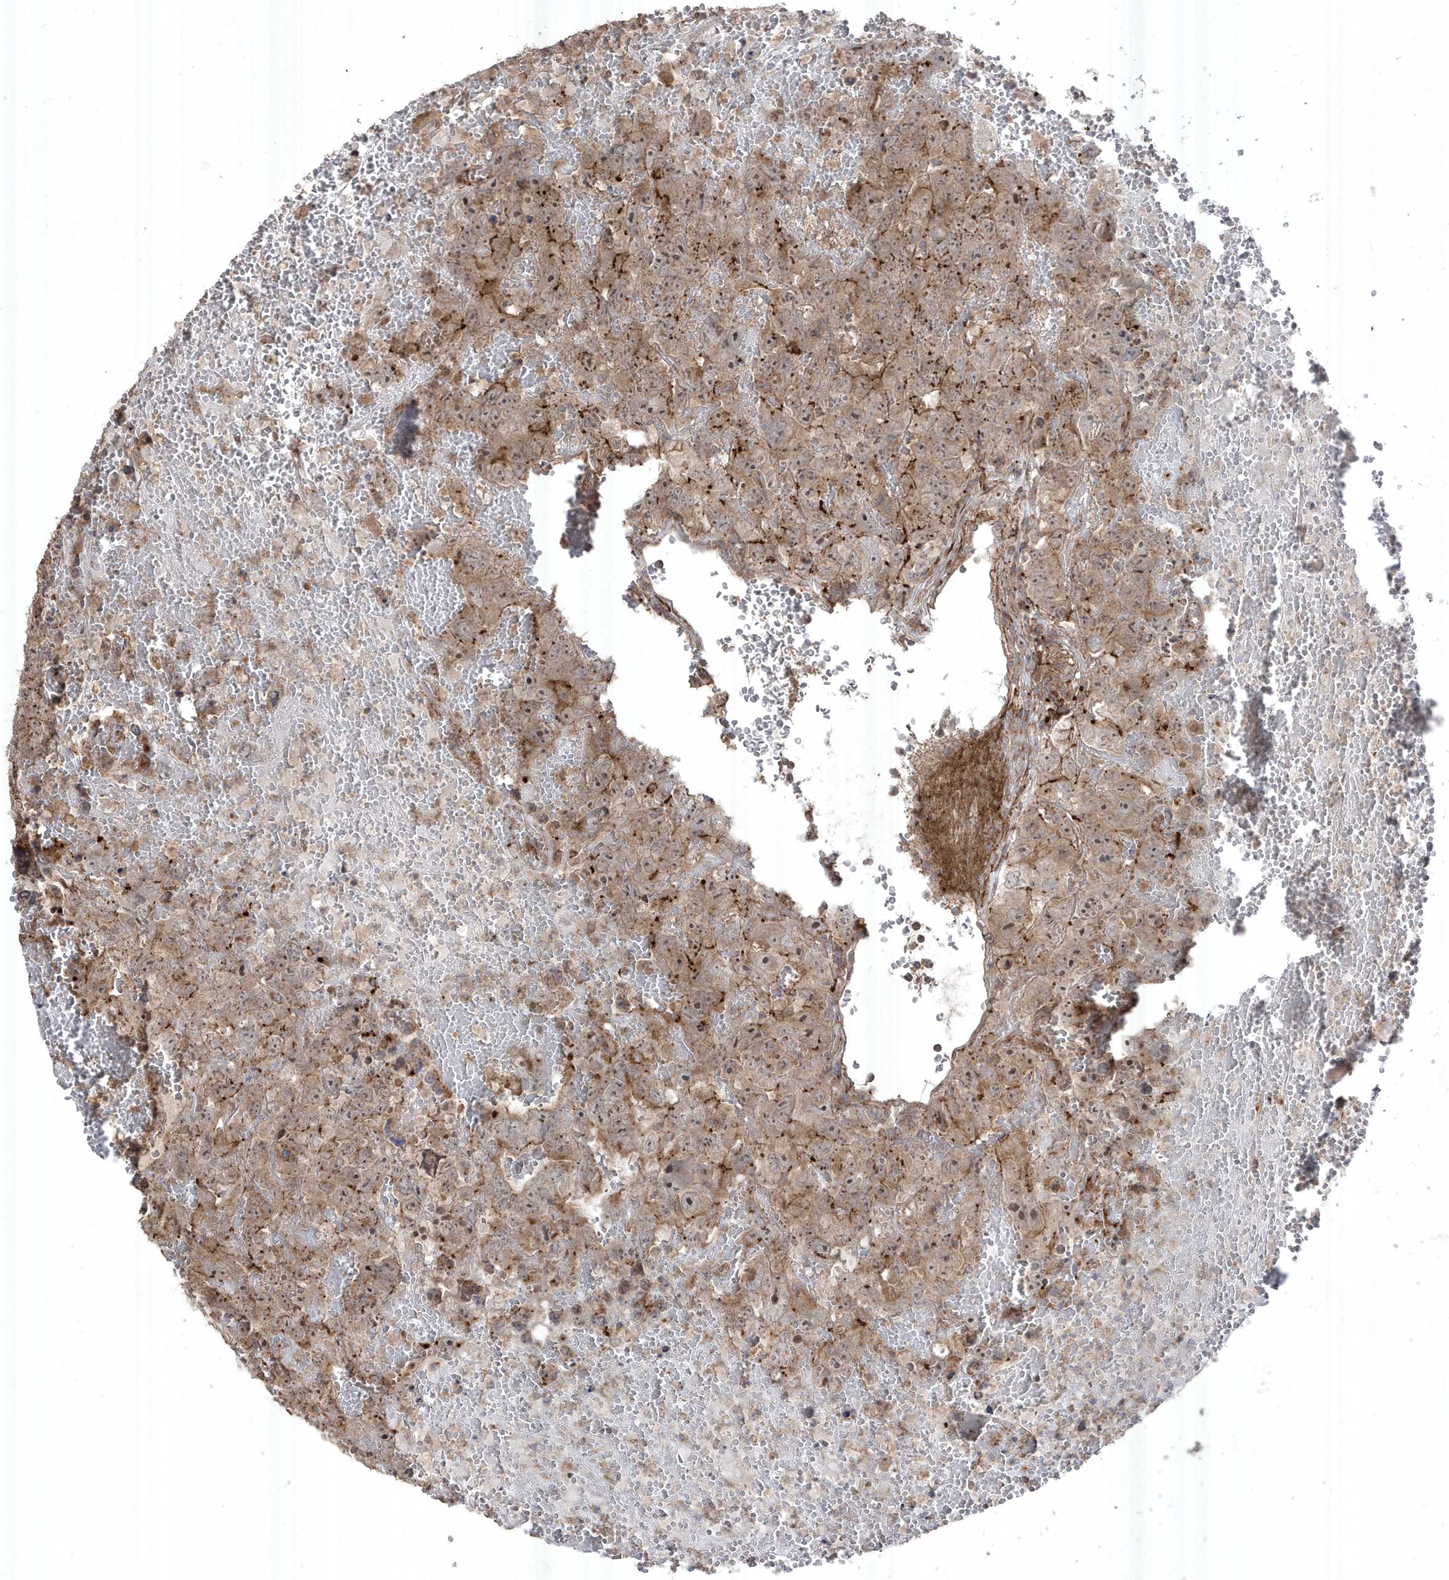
{"staining": {"intensity": "strong", "quantity": "<25%", "location": "cytoplasmic/membranous"}, "tissue": "testis cancer", "cell_type": "Tumor cells", "image_type": "cancer", "snomed": [{"axis": "morphology", "description": "Carcinoma, Embryonal, NOS"}, {"axis": "topography", "description": "Testis"}], "caption": "This image demonstrates IHC staining of human testis cancer, with medium strong cytoplasmic/membranous positivity in approximately <25% of tumor cells.", "gene": "CETN3", "patient": {"sex": "male", "age": 45}}